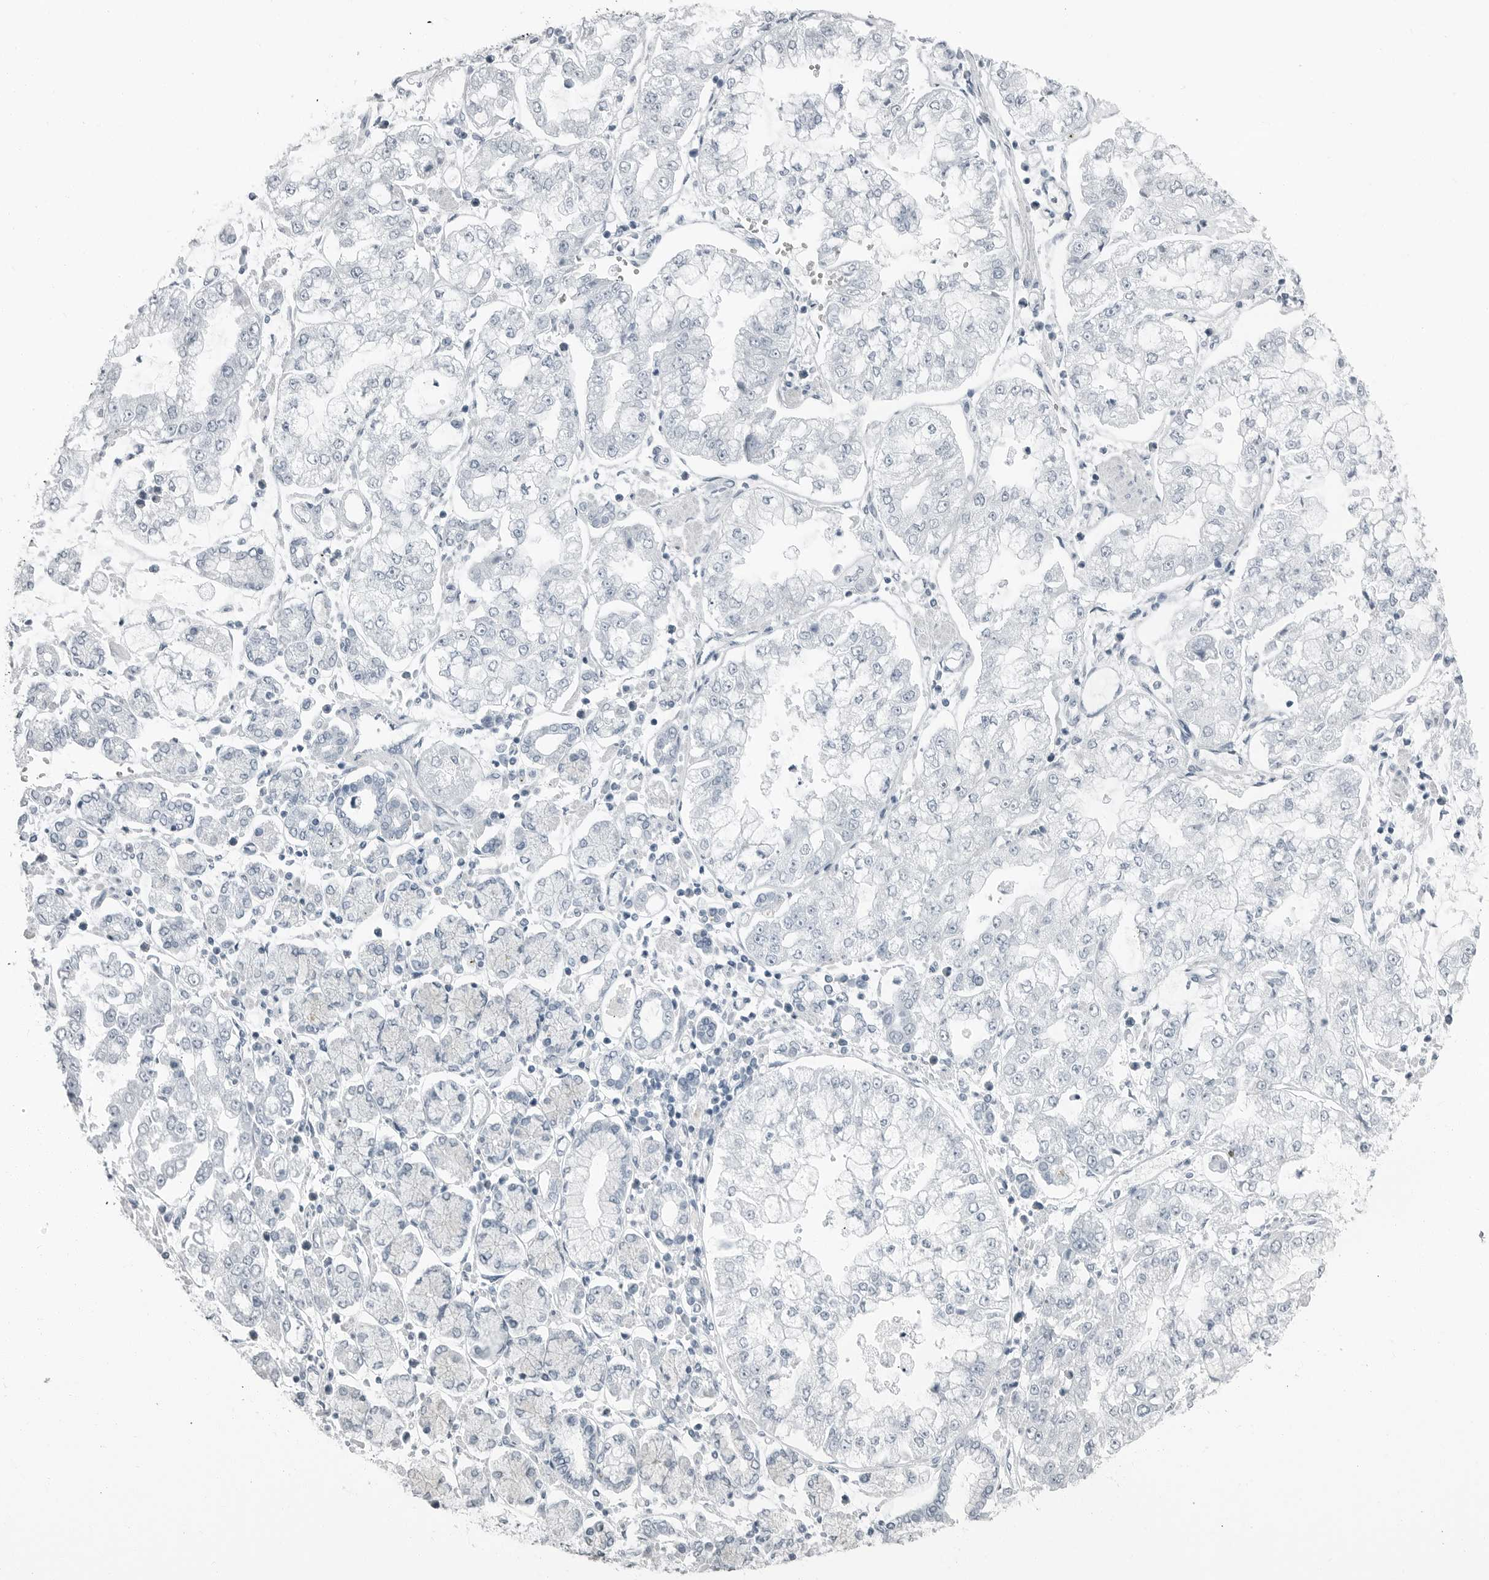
{"staining": {"intensity": "negative", "quantity": "none", "location": "none"}, "tissue": "stomach cancer", "cell_type": "Tumor cells", "image_type": "cancer", "snomed": [{"axis": "morphology", "description": "Adenocarcinoma, NOS"}, {"axis": "topography", "description": "Stomach"}], "caption": "This histopathology image is of stomach cancer (adenocarcinoma) stained with IHC to label a protein in brown with the nuclei are counter-stained blue. There is no expression in tumor cells.", "gene": "FABP6", "patient": {"sex": "male", "age": 76}}